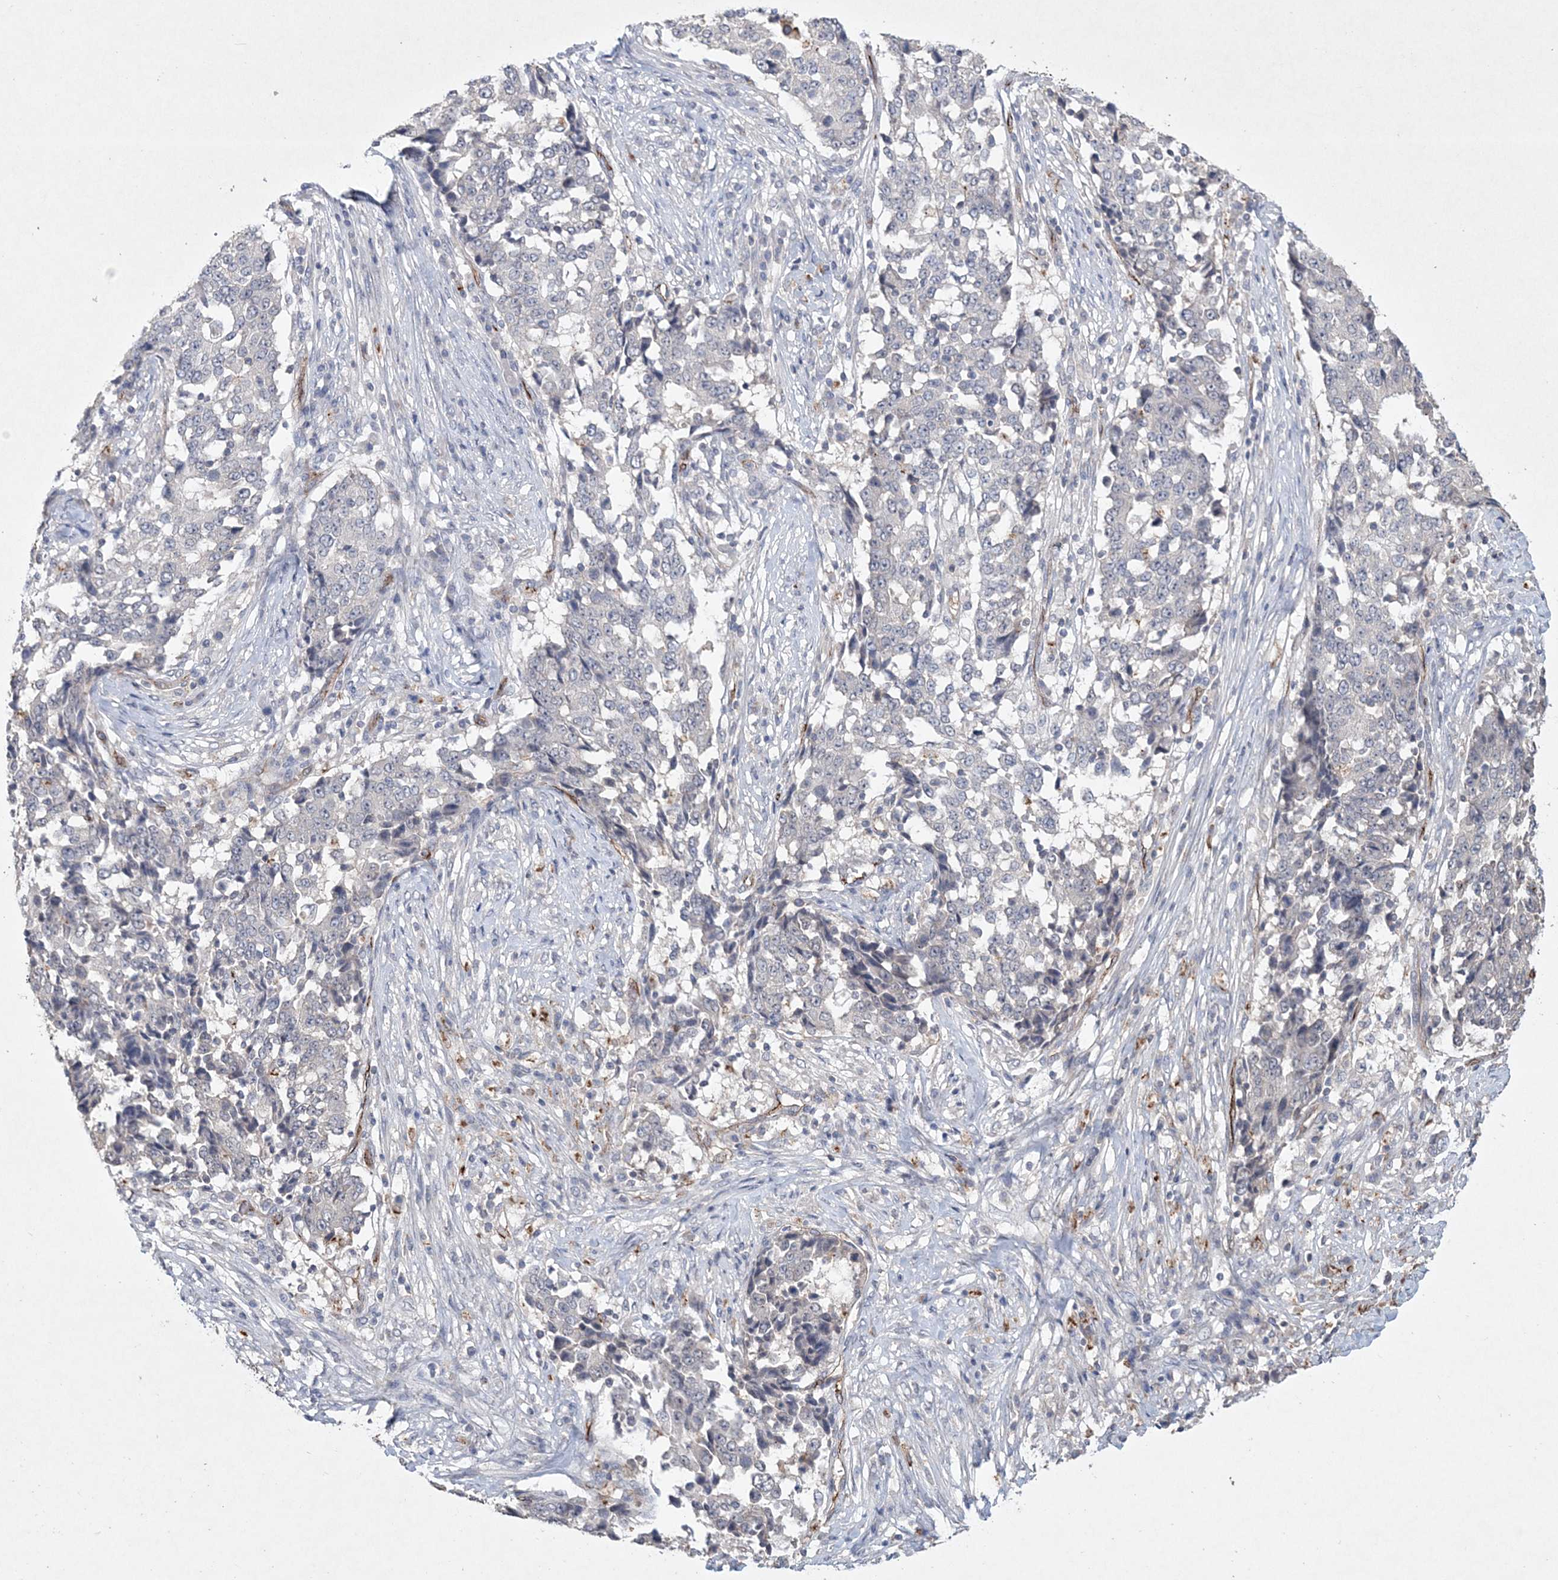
{"staining": {"intensity": "negative", "quantity": "none", "location": "none"}, "tissue": "stomach cancer", "cell_type": "Tumor cells", "image_type": "cancer", "snomed": [{"axis": "morphology", "description": "Adenocarcinoma, NOS"}, {"axis": "topography", "description": "Stomach"}], "caption": "High power microscopy image of an immunohistochemistry histopathology image of stomach cancer (adenocarcinoma), revealing no significant expression in tumor cells.", "gene": "DPCD", "patient": {"sex": "male", "age": 59}}